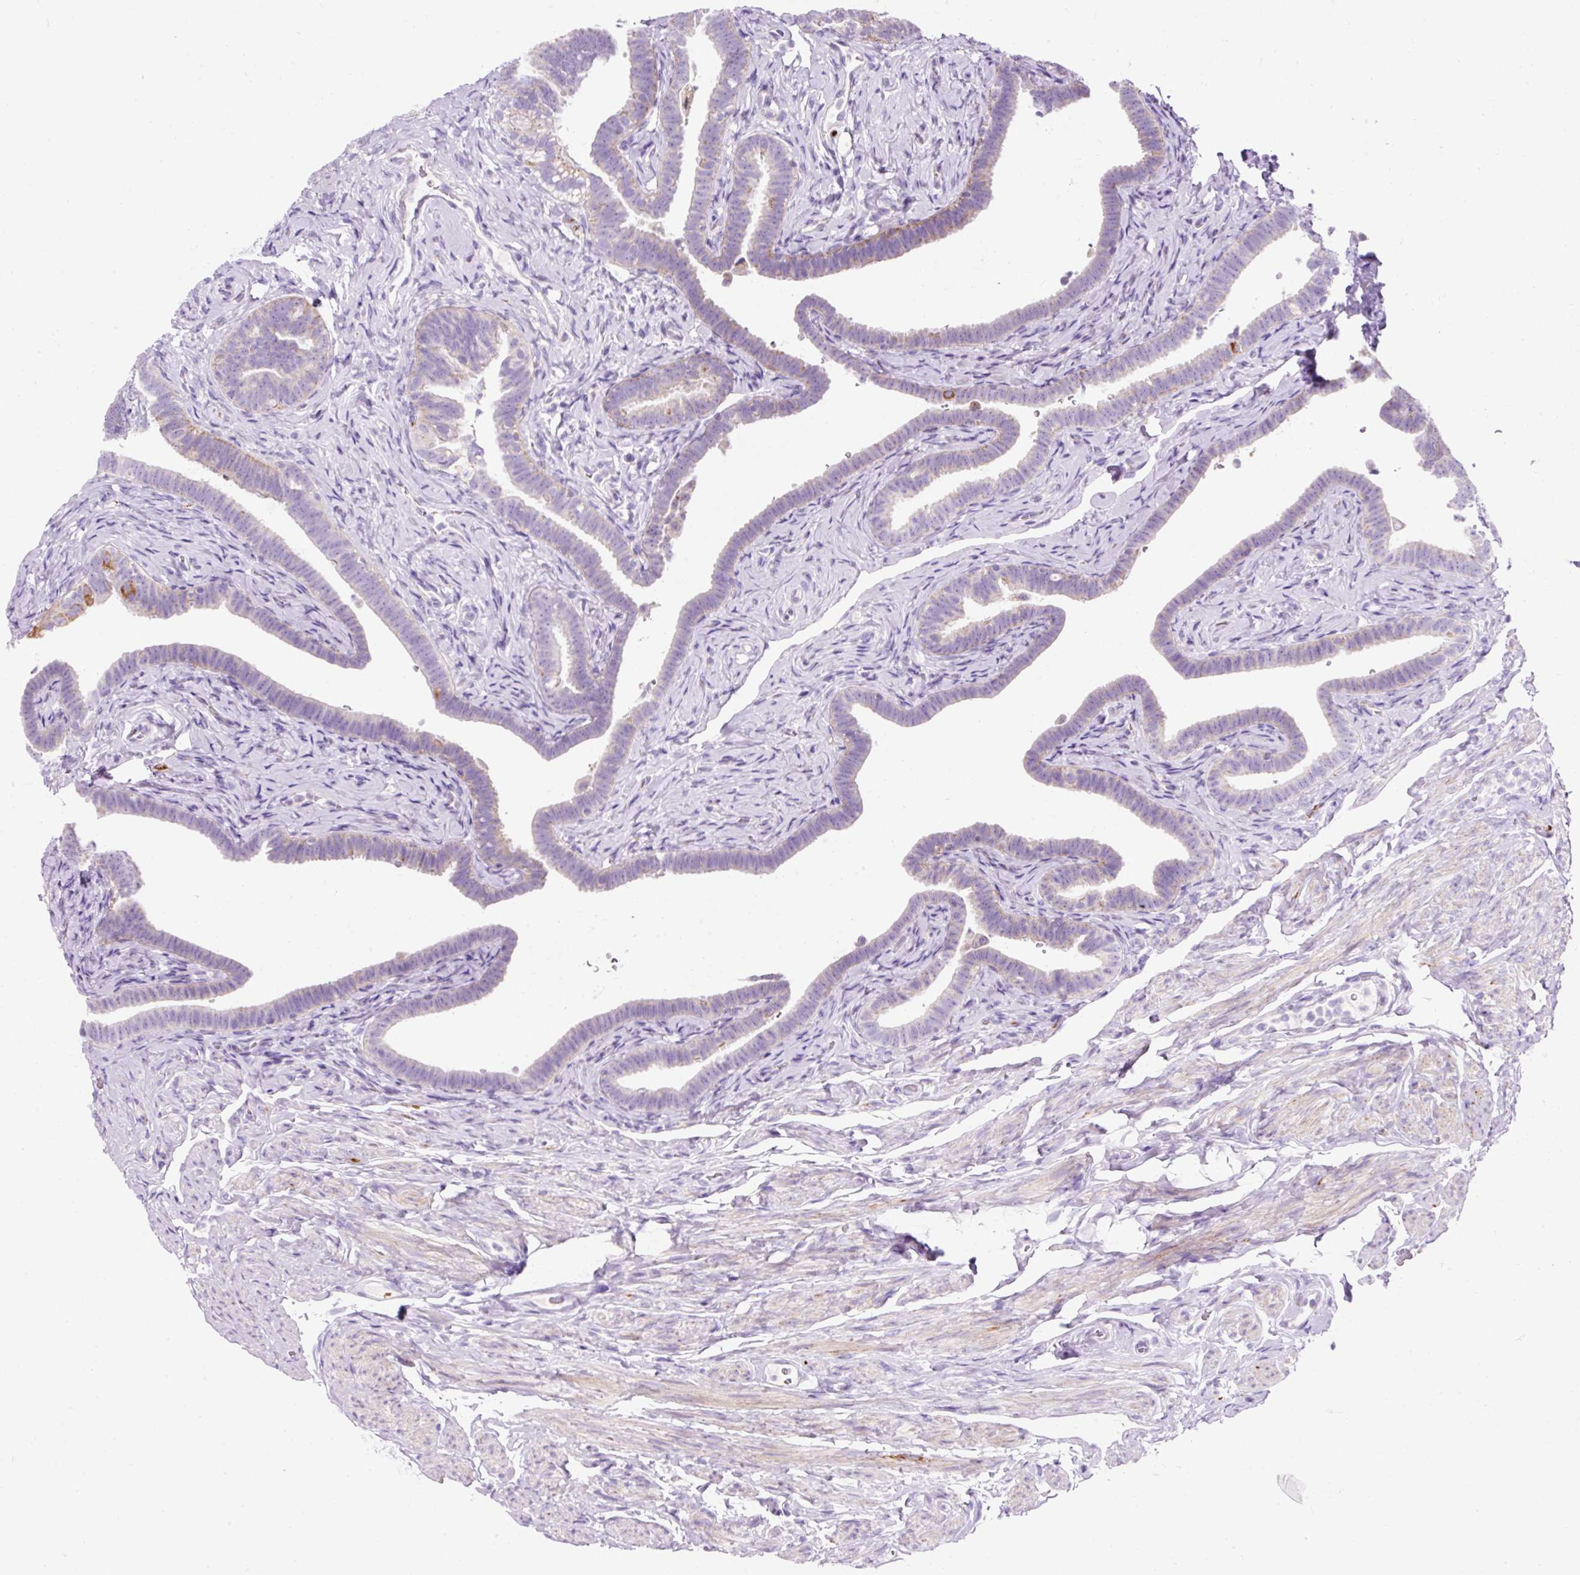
{"staining": {"intensity": "moderate", "quantity": "<25%", "location": "cytoplasmic/membranous"}, "tissue": "fallopian tube", "cell_type": "Glandular cells", "image_type": "normal", "snomed": [{"axis": "morphology", "description": "Normal tissue, NOS"}, {"axis": "topography", "description": "Fallopian tube"}], "caption": "An image of fallopian tube stained for a protein exhibits moderate cytoplasmic/membranous brown staining in glandular cells. (DAB (3,3'-diaminobenzidine) = brown stain, brightfield microscopy at high magnification).", "gene": "PLPP2", "patient": {"sex": "female", "age": 69}}